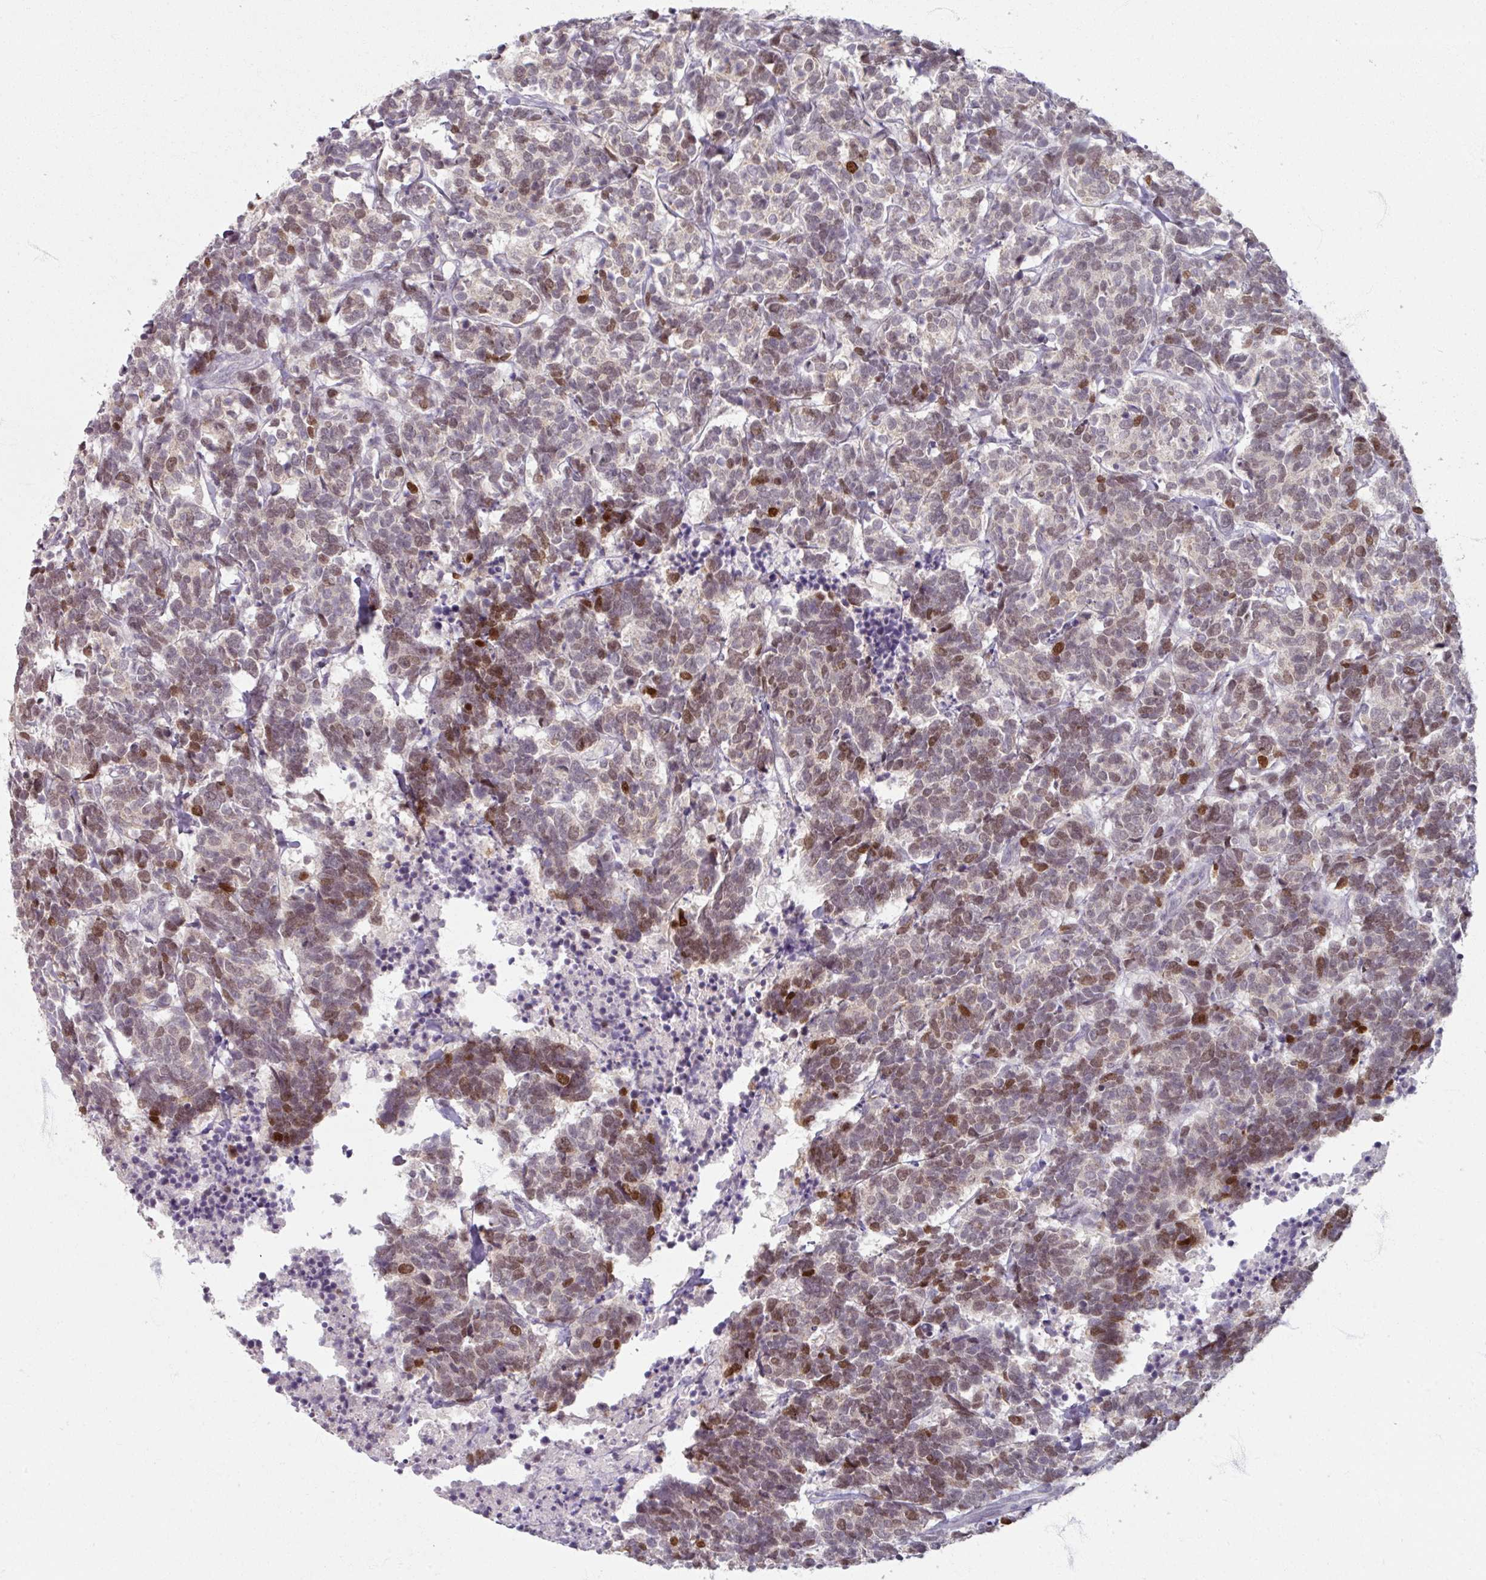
{"staining": {"intensity": "moderate", "quantity": "25%-75%", "location": "nuclear"}, "tissue": "carcinoid", "cell_type": "Tumor cells", "image_type": "cancer", "snomed": [{"axis": "morphology", "description": "Carcinoma, NOS"}, {"axis": "morphology", "description": "Carcinoid, malignant, NOS"}, {"axis": "topography", "description": "Urinary bladder"}], "caption": "Malignant carcinoid was stained to show a protein in brown. There is medium levels of moderate nuclear expression in about 25%-75% of tumor cells.", "gene": "SOX11", "patient": {"sex": "male", "age": 57}}